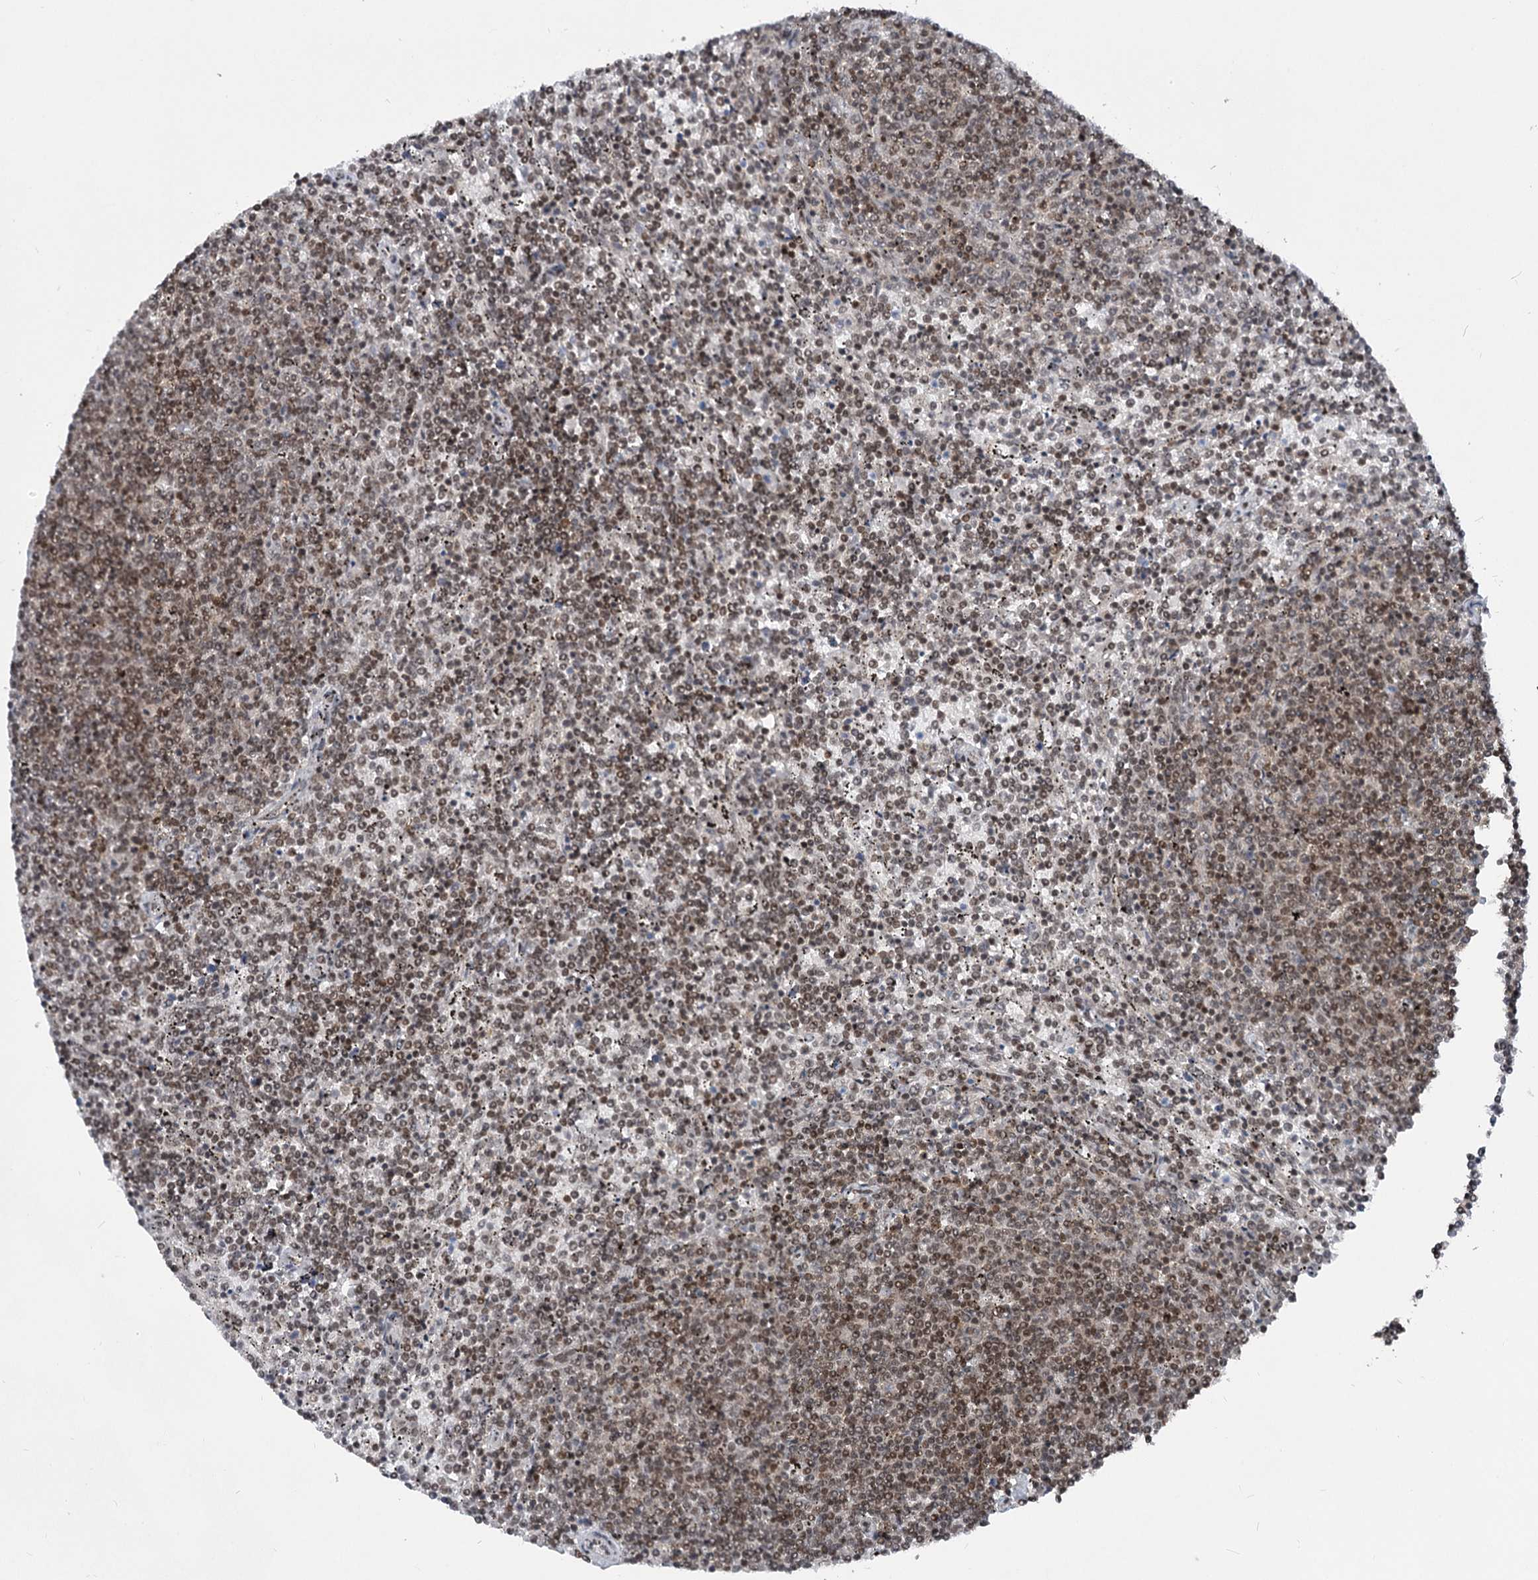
{"staining": {"intensity": "moderate", "quantity": ">75%", "location": "nuclear"}, "tissue": "lymphoma", "cell_type": "Tumor cells", "image_type": "cancer", "snomed": [{"axis": "morphology", "description": "Malignant lymphoma, non-Hodgkin's type, Low grade"}, {"axis": "topography", "description": "Spleen"}], "caption": "Immunohistochemical staining of human lymphoma demonstrates medium levels of moderate nuclear positivity in about >75% of tumor cells.", "gene": "CGGBP1", "patient": {"sex": "female", "age": 50}}